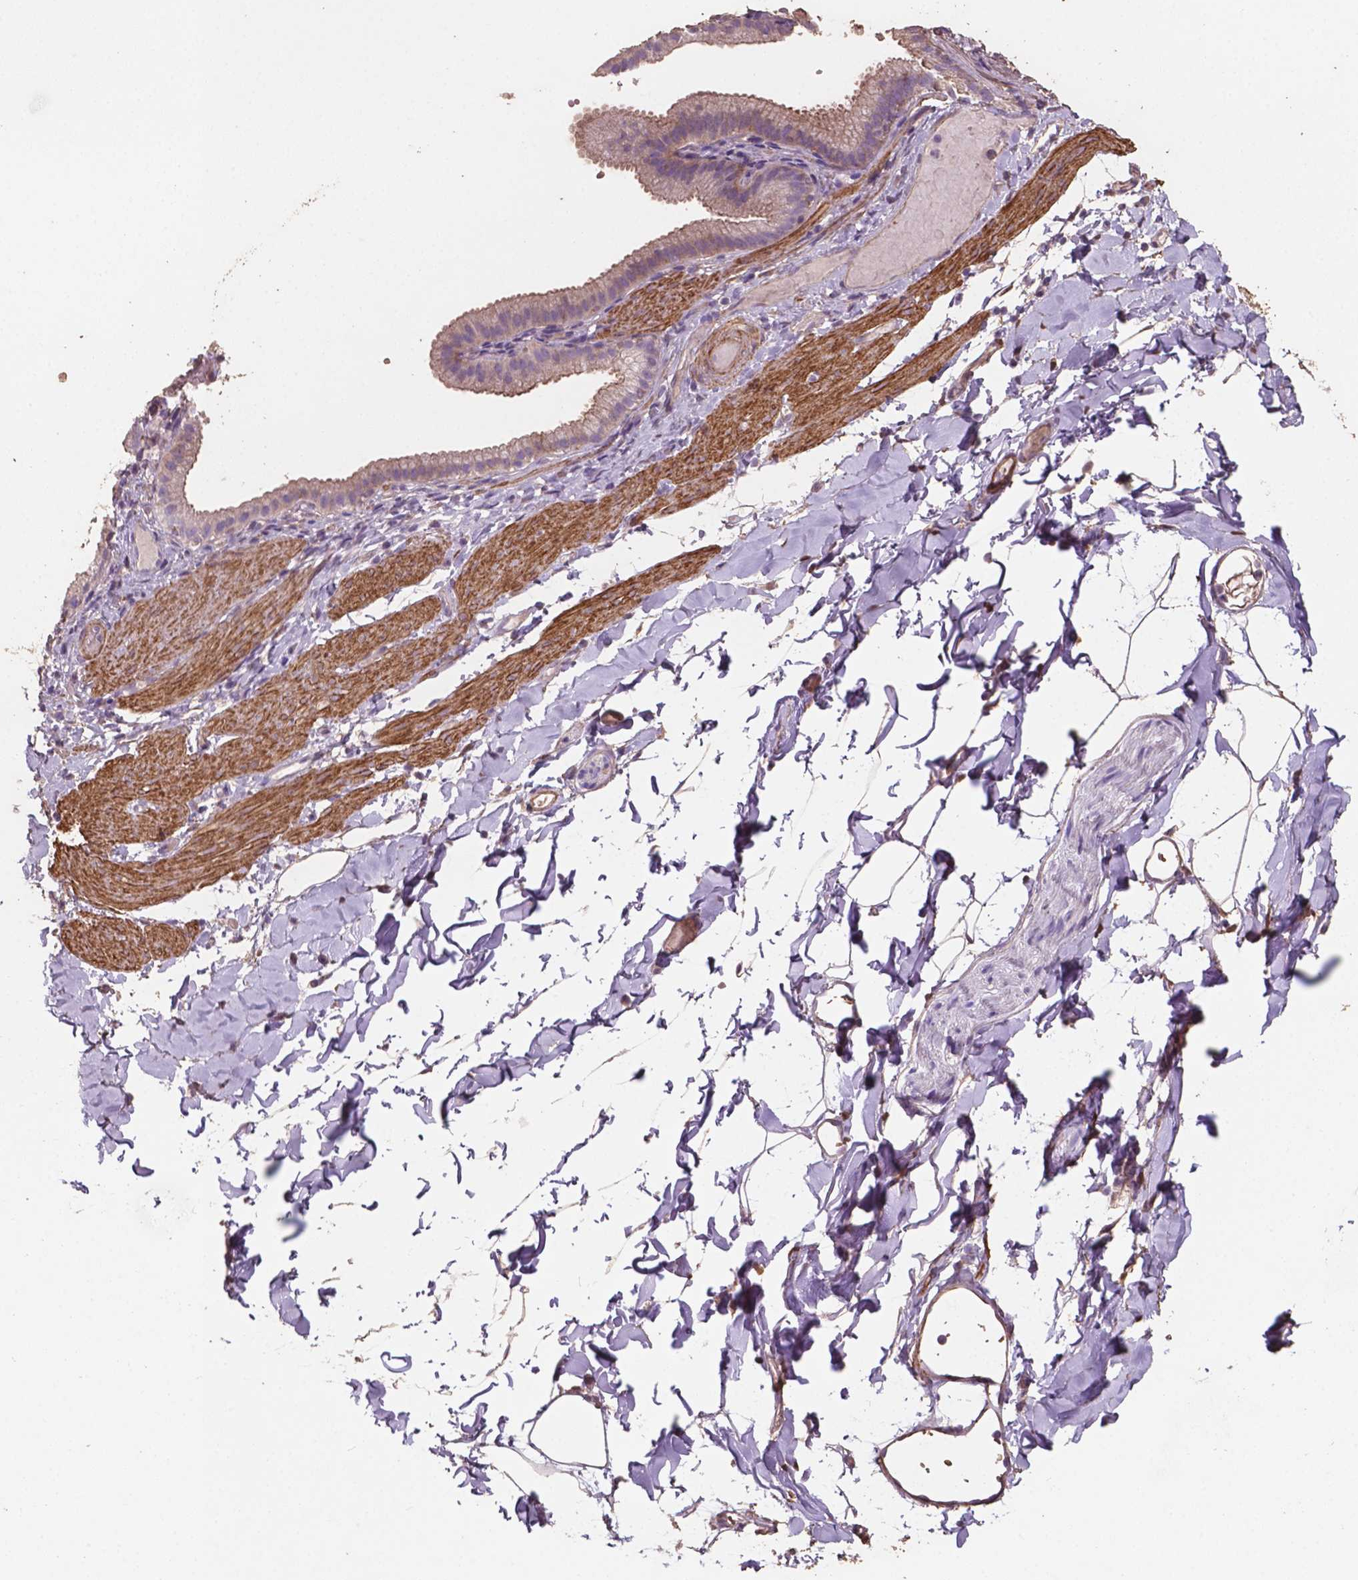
{"staining": {"intensity": "moderate", "quantity": ">75%", "location": "cytoplasmic/membranous"}, "tissue": "adipose tissue", "cell_type": "Adipocytes", "image_type": "normal", "snomed": [{"axis": "morphology", "description": "Normal tissue, NOS"}, {"axis": "topography", "description": "Gallbladder"}, {"axis": "topography", "description": "Peripheral nerve tissue"}], "caption": "Adipocytes reveal moderate cytoplasmic/membranous staining in approximately >75% of cells in benign adipose tissue.", "gene": "COMMD4", "patient": {"sex": "female", "age": 45}}